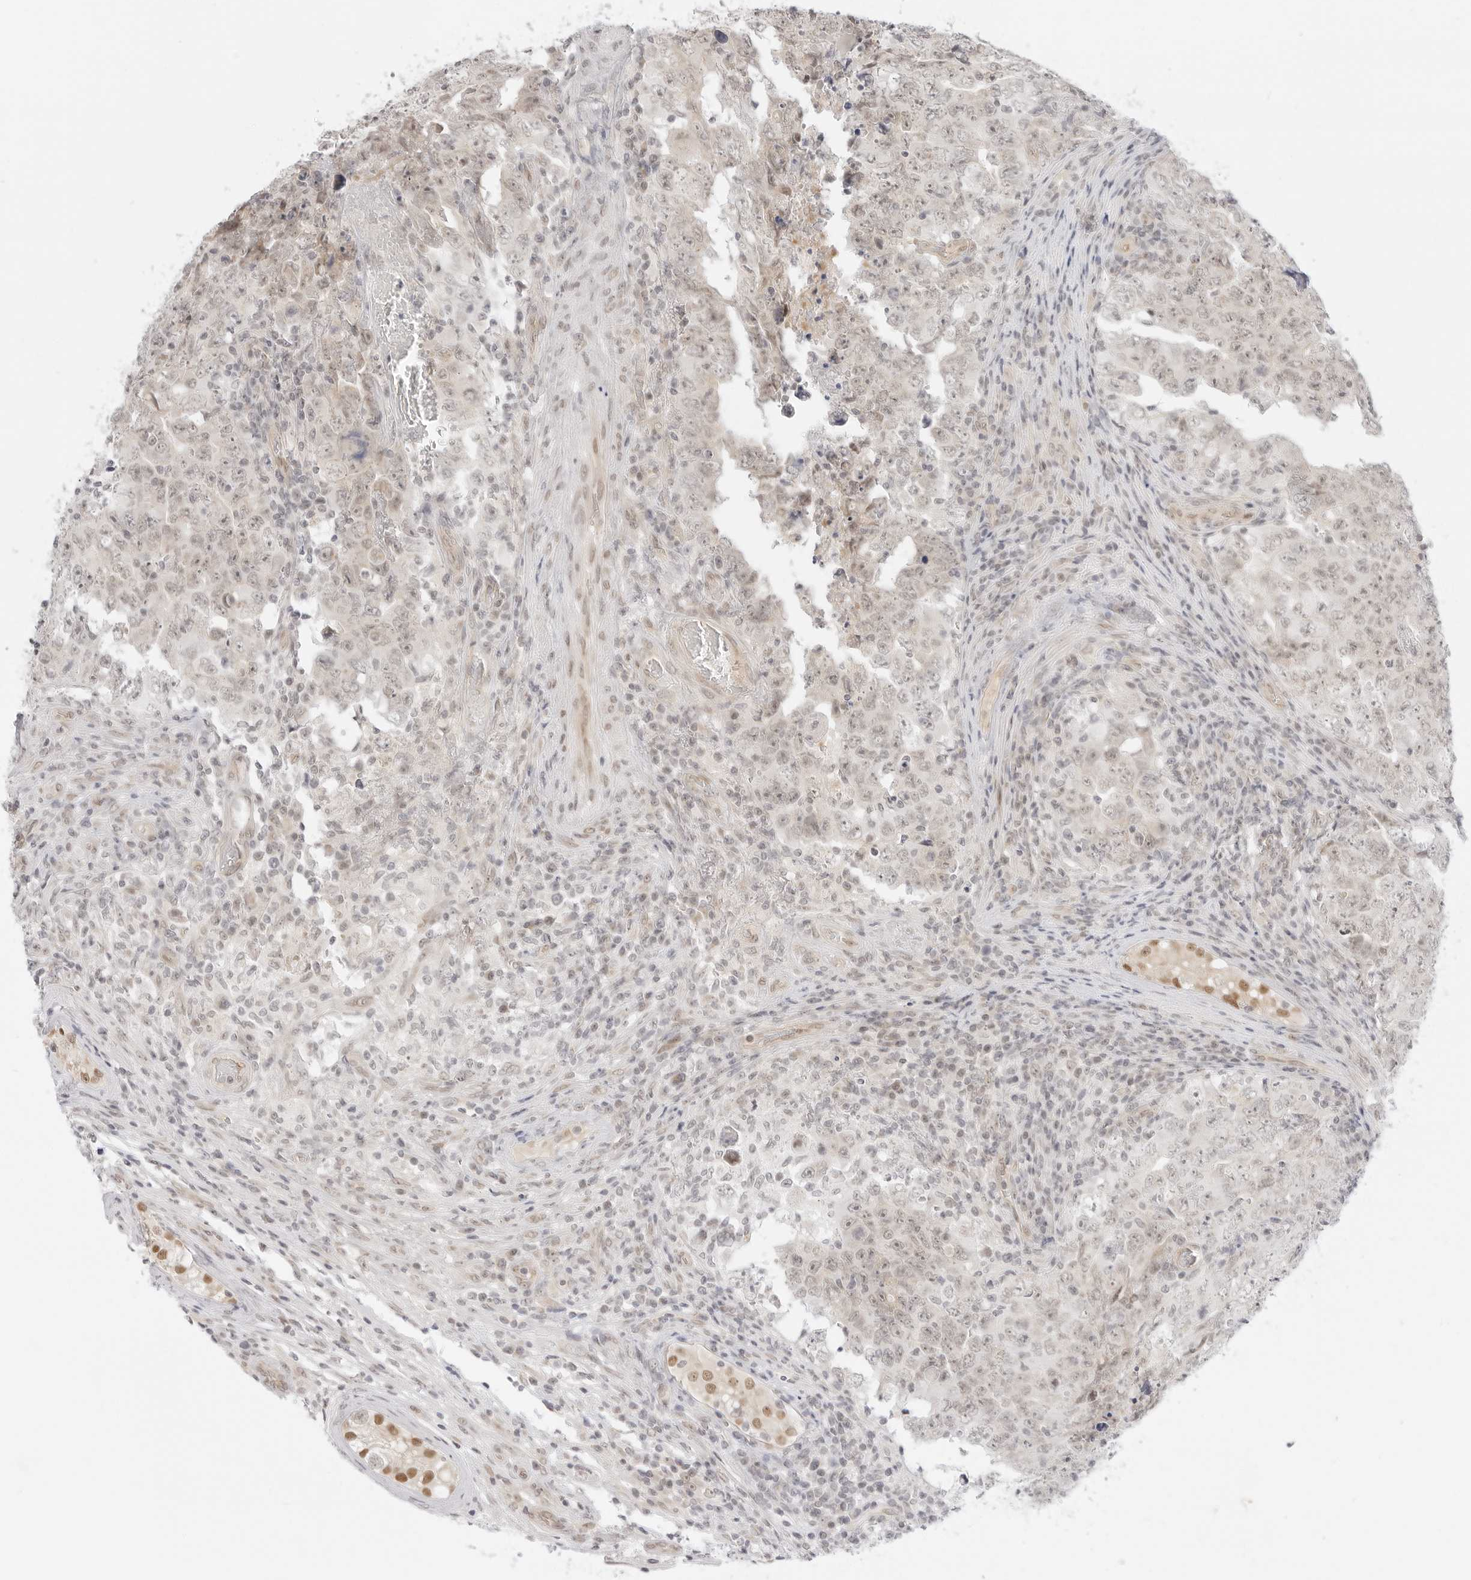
{"staining": {"intensity": "weak", "quantity": "<25%", "location": "nuclear"}, "tissue": "testis cancer", "cell_type": "Tumor cells", "image_type": "cancer", "snomed": [{"axis": "morphology", "description": "Carcinoma, Embryonal, NOS"}, {"axis": "topography", "description": "Testis"}], "caption": "DAB immunohistochemical staining of embryonal carcinoma (testis) reveals no significant expression in tumor cells.", "gene": "MED18", "patient": {"sex": "male", "age": 26}}